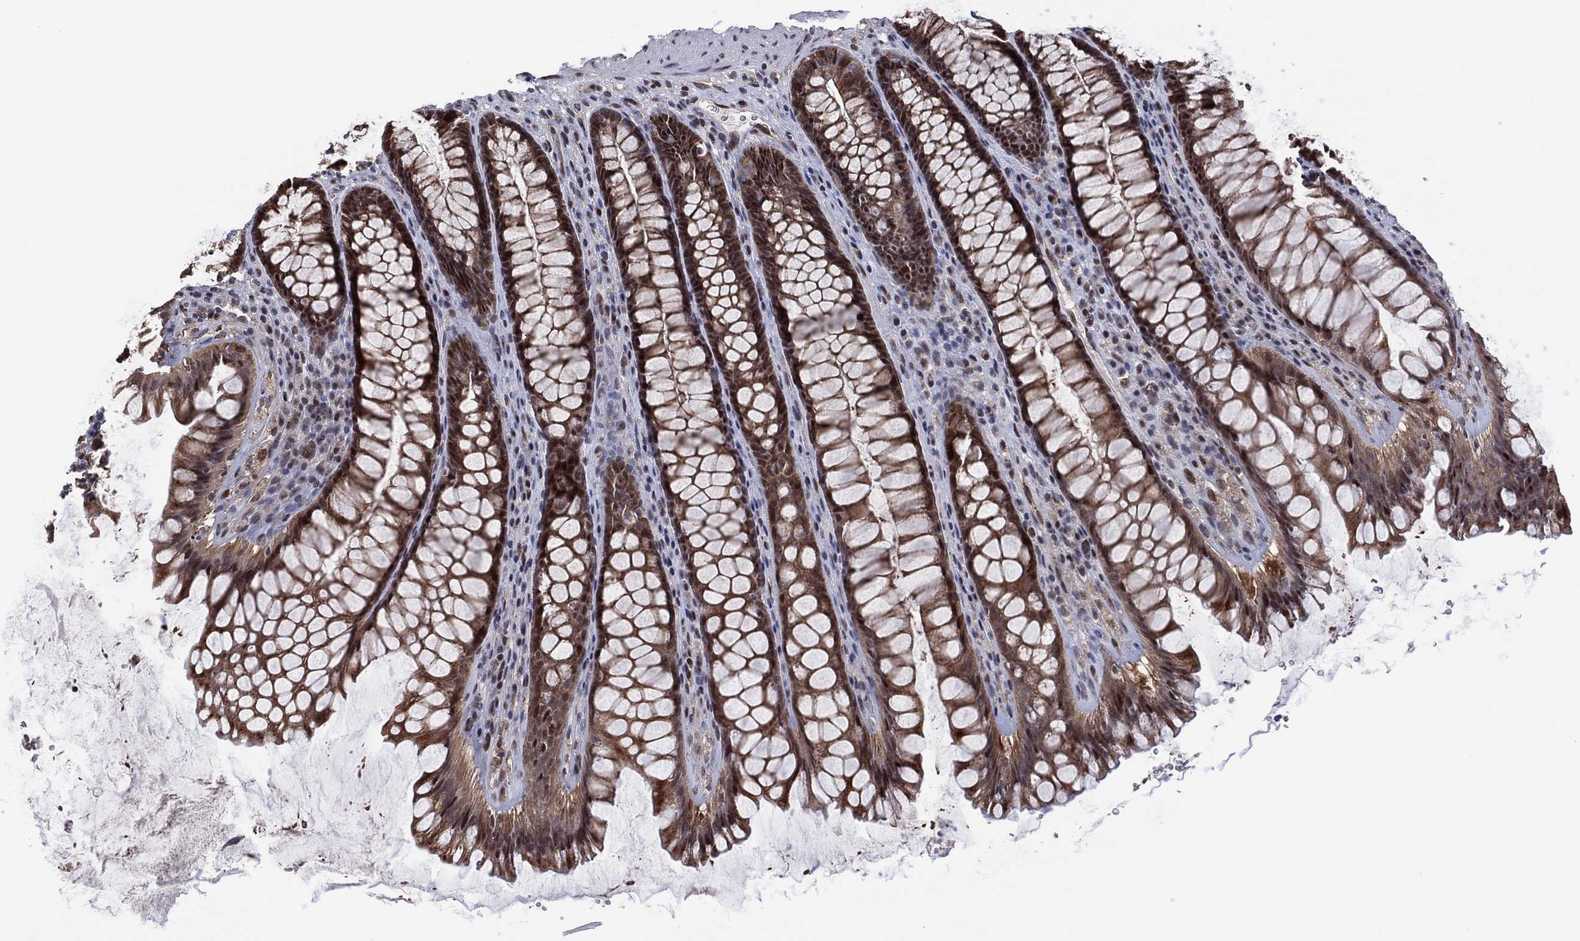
{"staining": {"intensity": "moderate", "quantity": ">75%", "location": "cytoplasmic/membranous"}, "tissue": "rectum", "cell_type": "Glandular cells", "image_type": "normal", "snomed": [{"axis": "morphology", "description": "Normal tissue, NOS"}, {"axis": "topography", "description": "Rectum"}], "caption": "Protein staining of benign rectum shows moderate cytoplasmic/membranous expression in about >75% of glandular cells.", "gene": "PIDD1", "patient": {"sex": "male", "age": 72}}